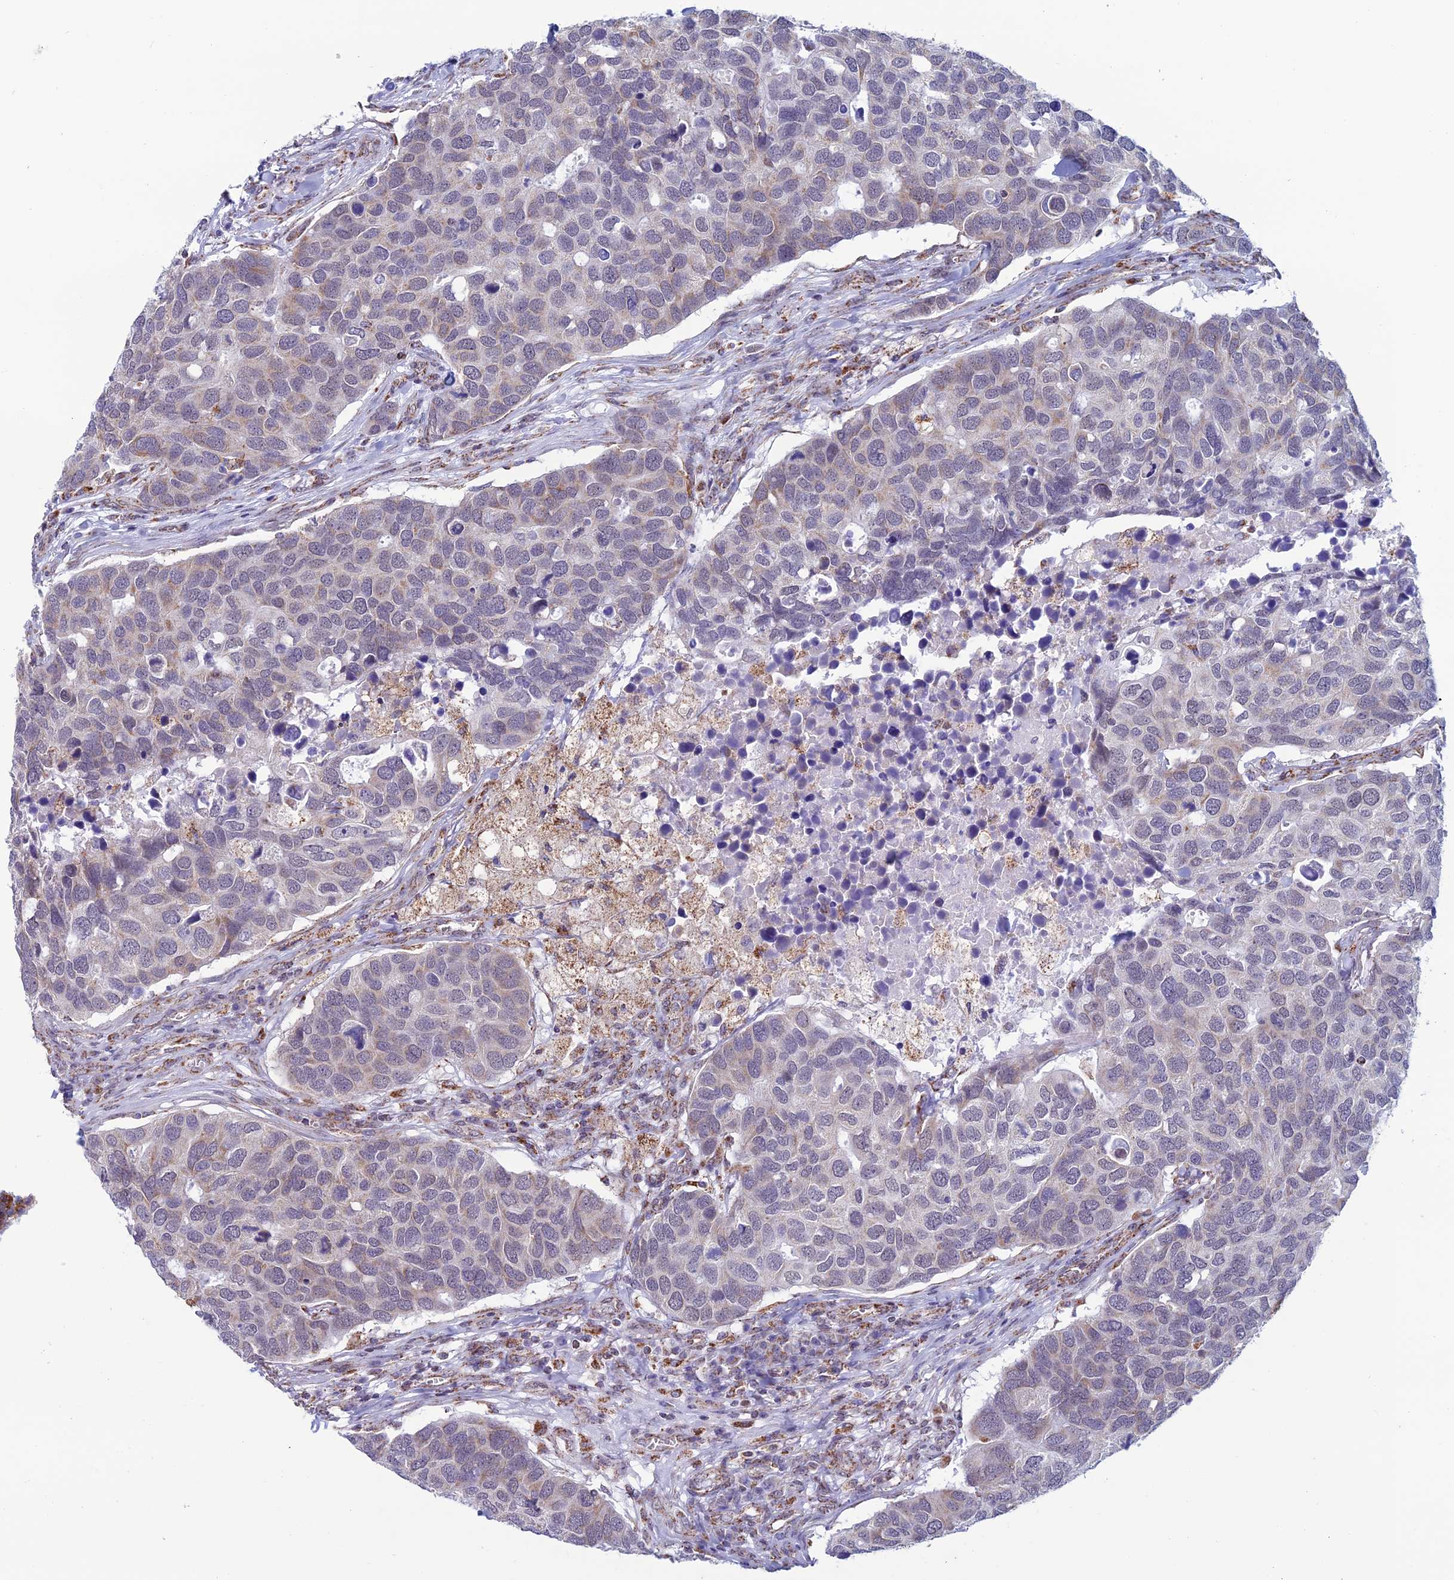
{"staining": {"intensity": "weak", "quantity": "25%-75%", "location": "cytoplasmic/membranous"}, "tissue": "breast cancer", "cell_type": "Tumor cells", "image_type": "cancer", "snomed": [{"axis": "morphology", "description": "Duct carcinoma"}, {"axis": "topography", "description": "Breast"}], "caption": "Tumor cells display weak cytoplasmic/membranous positivity in approximately 25%-75% of cells in breast cancer.", "gene": "ZNG1B", "patient": {"sex": "female", "age": 83}}